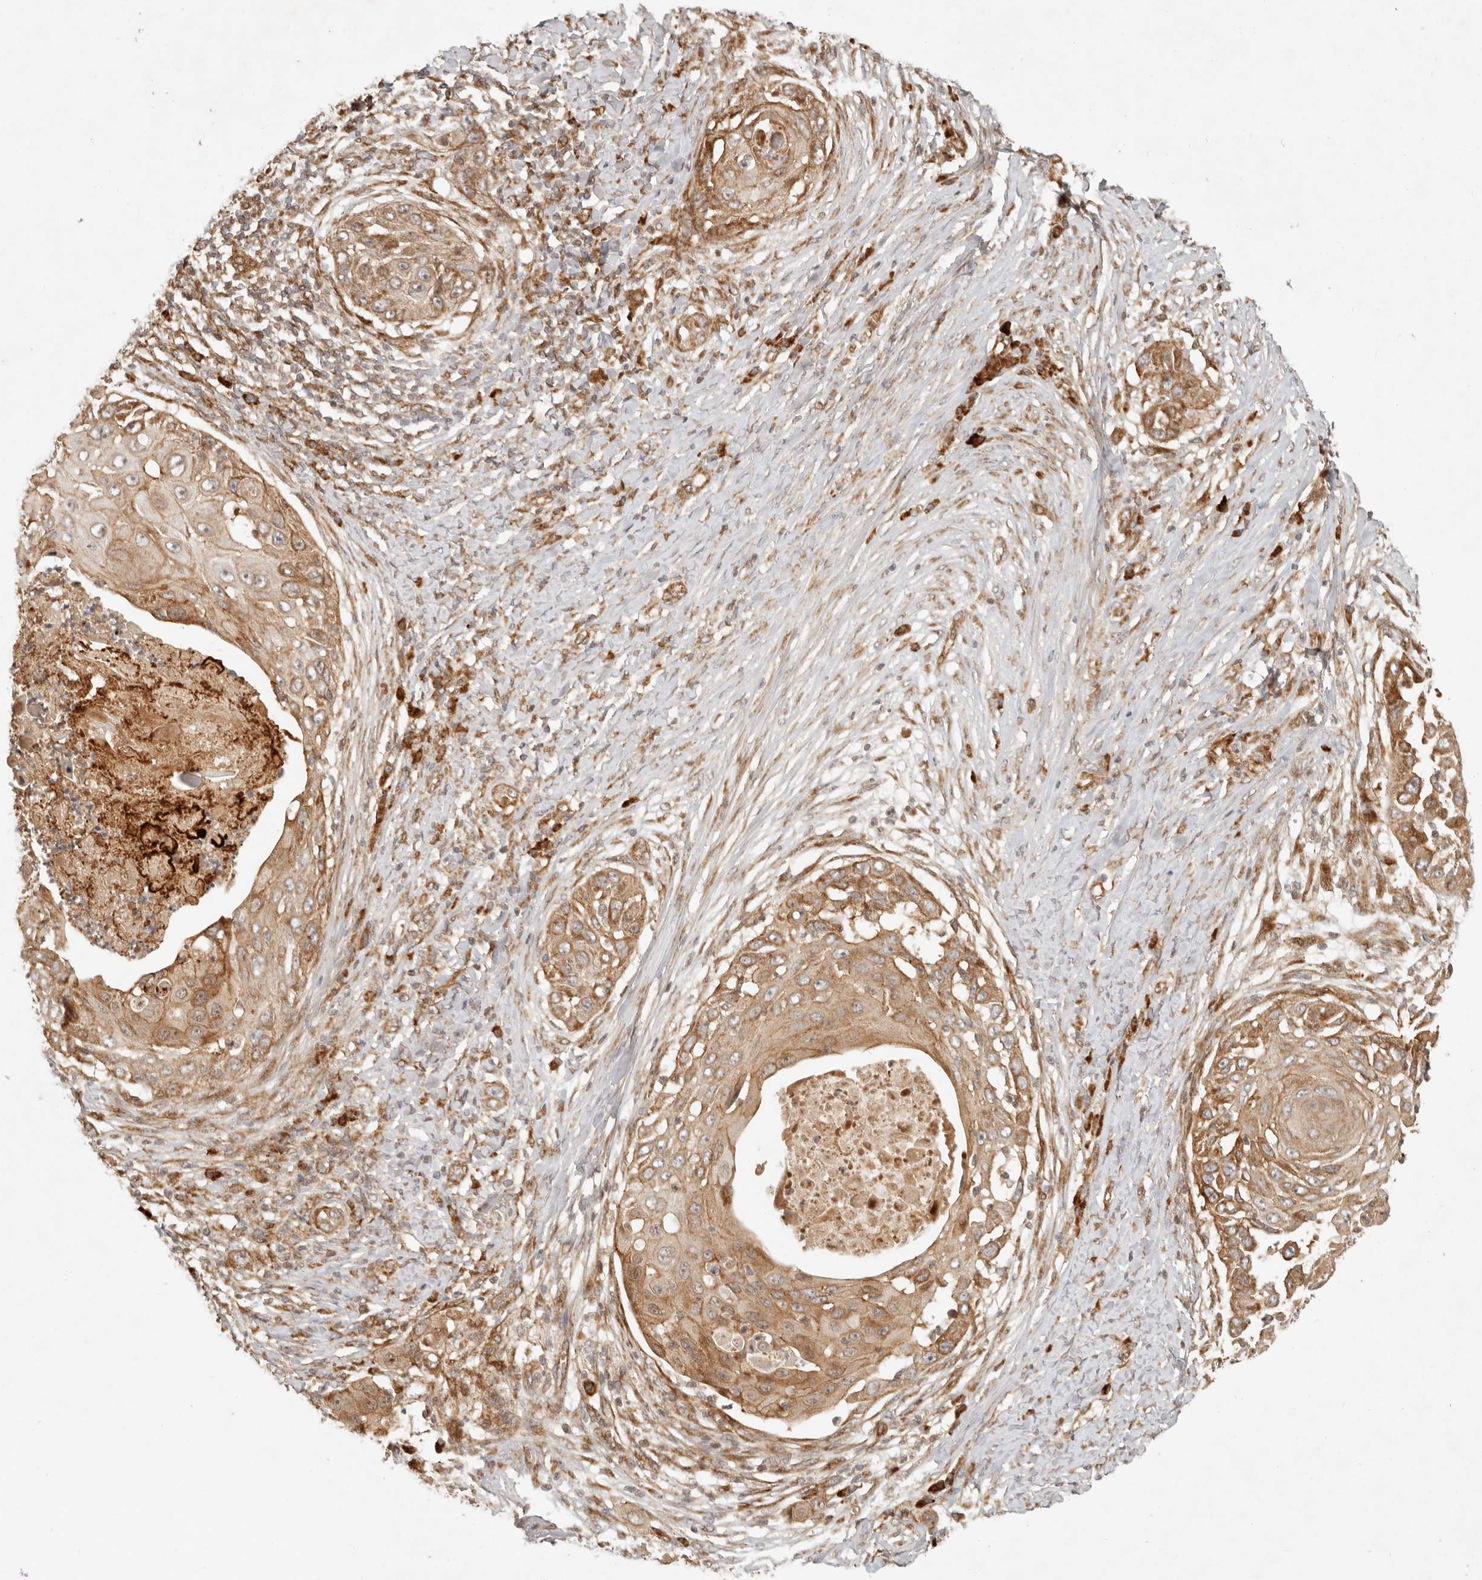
{"staining": {"intensity": "moderate", "quantity": ">75%", "location": "cytoplasmic/membranous"}, "tissue": "skin cancer", "cell_type": "Tumor cells", "image_type": "cancer", "snomed": [{"axis": "morphology", "description": "Squamous cell carcinoma, NOS"}, {"axis": "topography", "description": "Skin"}], "caption": "A micrograph of squamous cell carcinoma (skin) stained for a protein displays moderate cytoplasmic/membranous brown staining in tumor cells.", "gene": "KLHL38", "patient": {"sex": "female", "age": 44}}